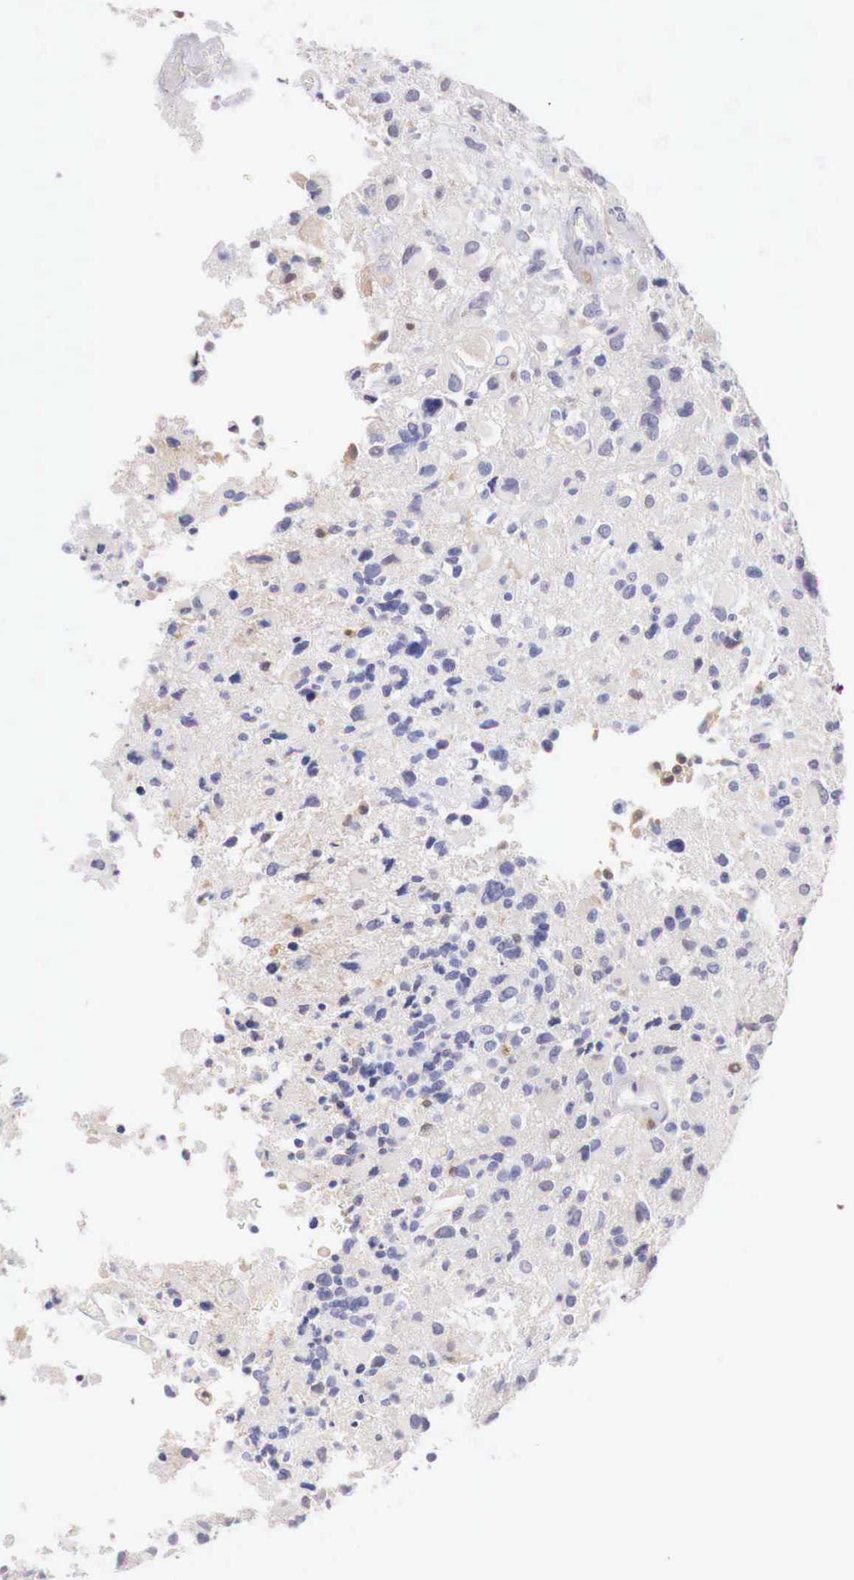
{"staining": {"intensity": "negative", "quantity": "none", "location": "none"}, "tissue": "glioma", "cell_type": "Tumor cells", "image_type": "cancer", "snomed": [{"axis": "morphology", "description": "Glioma, malignant, High grade"}, {"axis": "topography", "description": "Brain"}], "caption": "Immunohistochemical staining of high-grade glioma (malignant) exhibits no significant positivity in tumor cells.", "gene": "RENBP", "patient": {"sex": "male", "age": 69}}